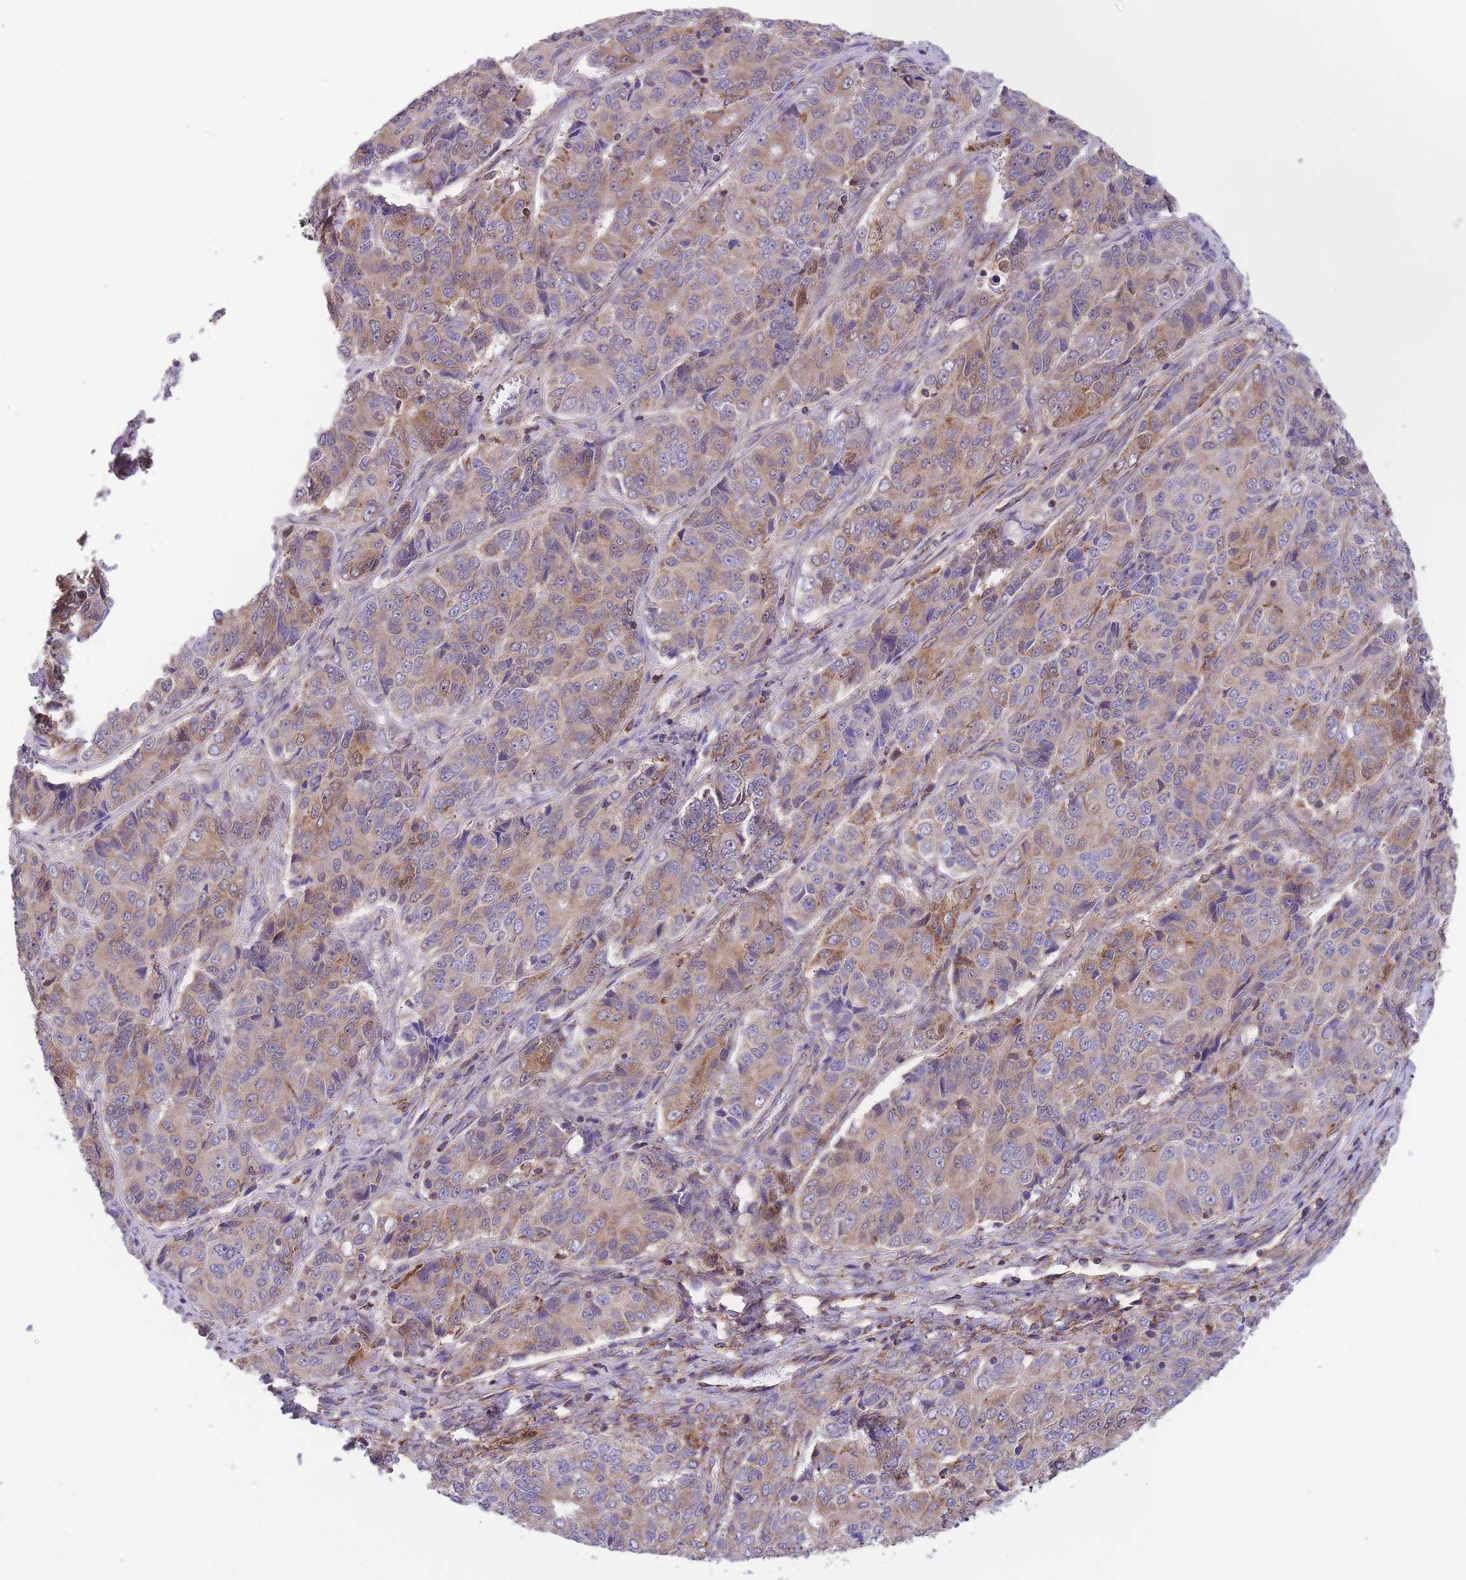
{"staining": {"intensity": "moderate", "quantity": ">75%", "location": "cytoplasmic/membranous"}, "tissue": "ovarian cancer", "cell_type": "Tumor cells", "image_type": "cancer", "snomed": [{"axis": "morphology", "description": "Carcinoma, endometroid"}, {"axis": "topography", "description": "Ovary"}], "caption": "Protein staining of endometroid carcinoma (ovarian) tissue demonstrates moderate cytoplasmic/membranous positivity in about >75% of tumor cells.", "gene": "ST3GAL3", "patient": {"sex": "female", "age": 51}}